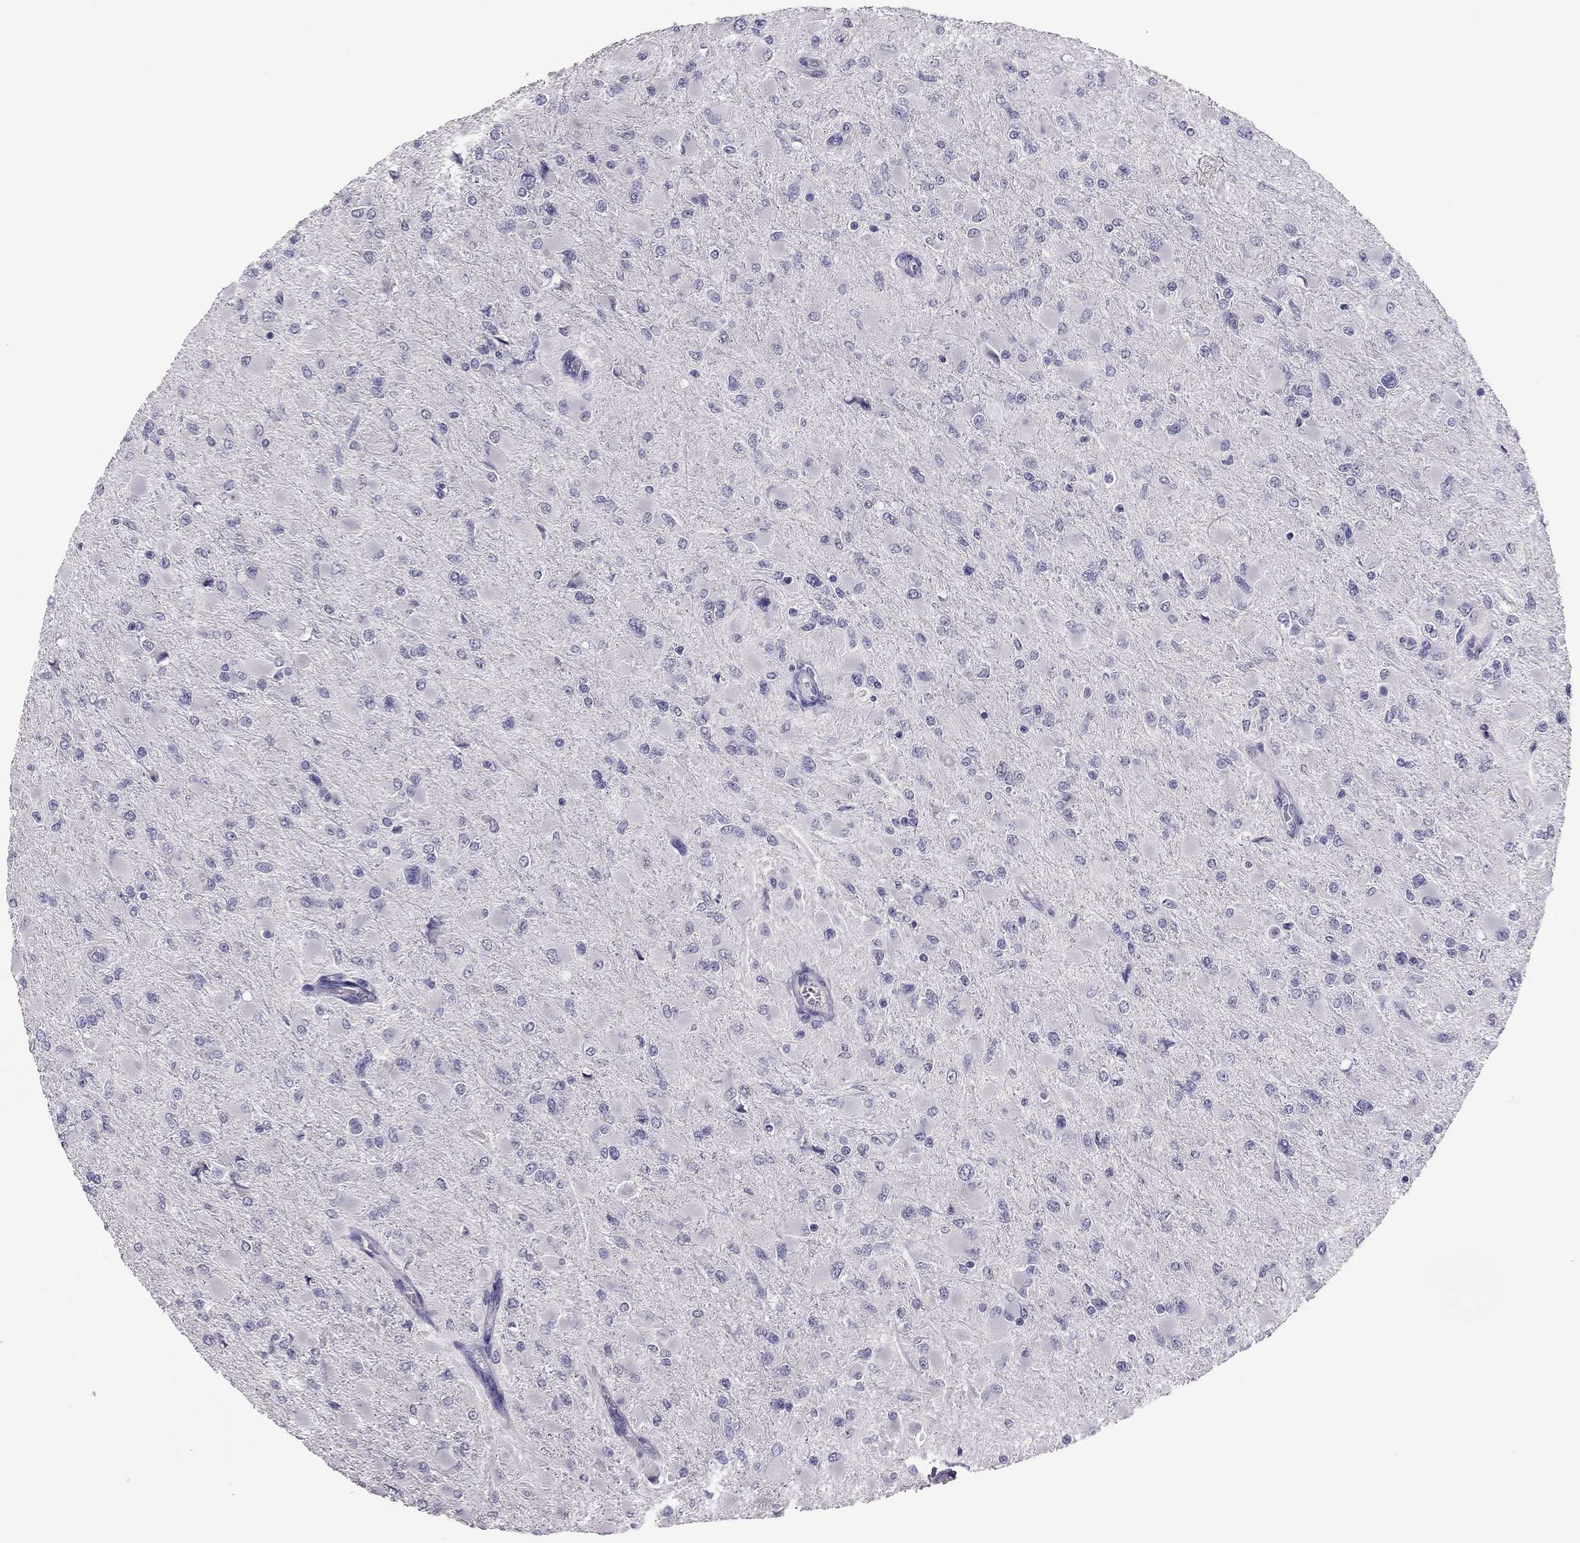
{"staining": {"intensity": "negative", "quantity": "none", "location": "none"}, "tissue": "glioma", "cell_type": "Tumor cells", "image_type": "cancer", "snomed": [{"axis": "morphology", "description": "Glioma, malignant, High grade"}, {"axis": "topography", "description": "Cerebral cortex"}], "caption": "Tumor cells show no significant protein positivity in glioma.", "gene": "RHO", "patient": {"sex": "female", "age": 36}}